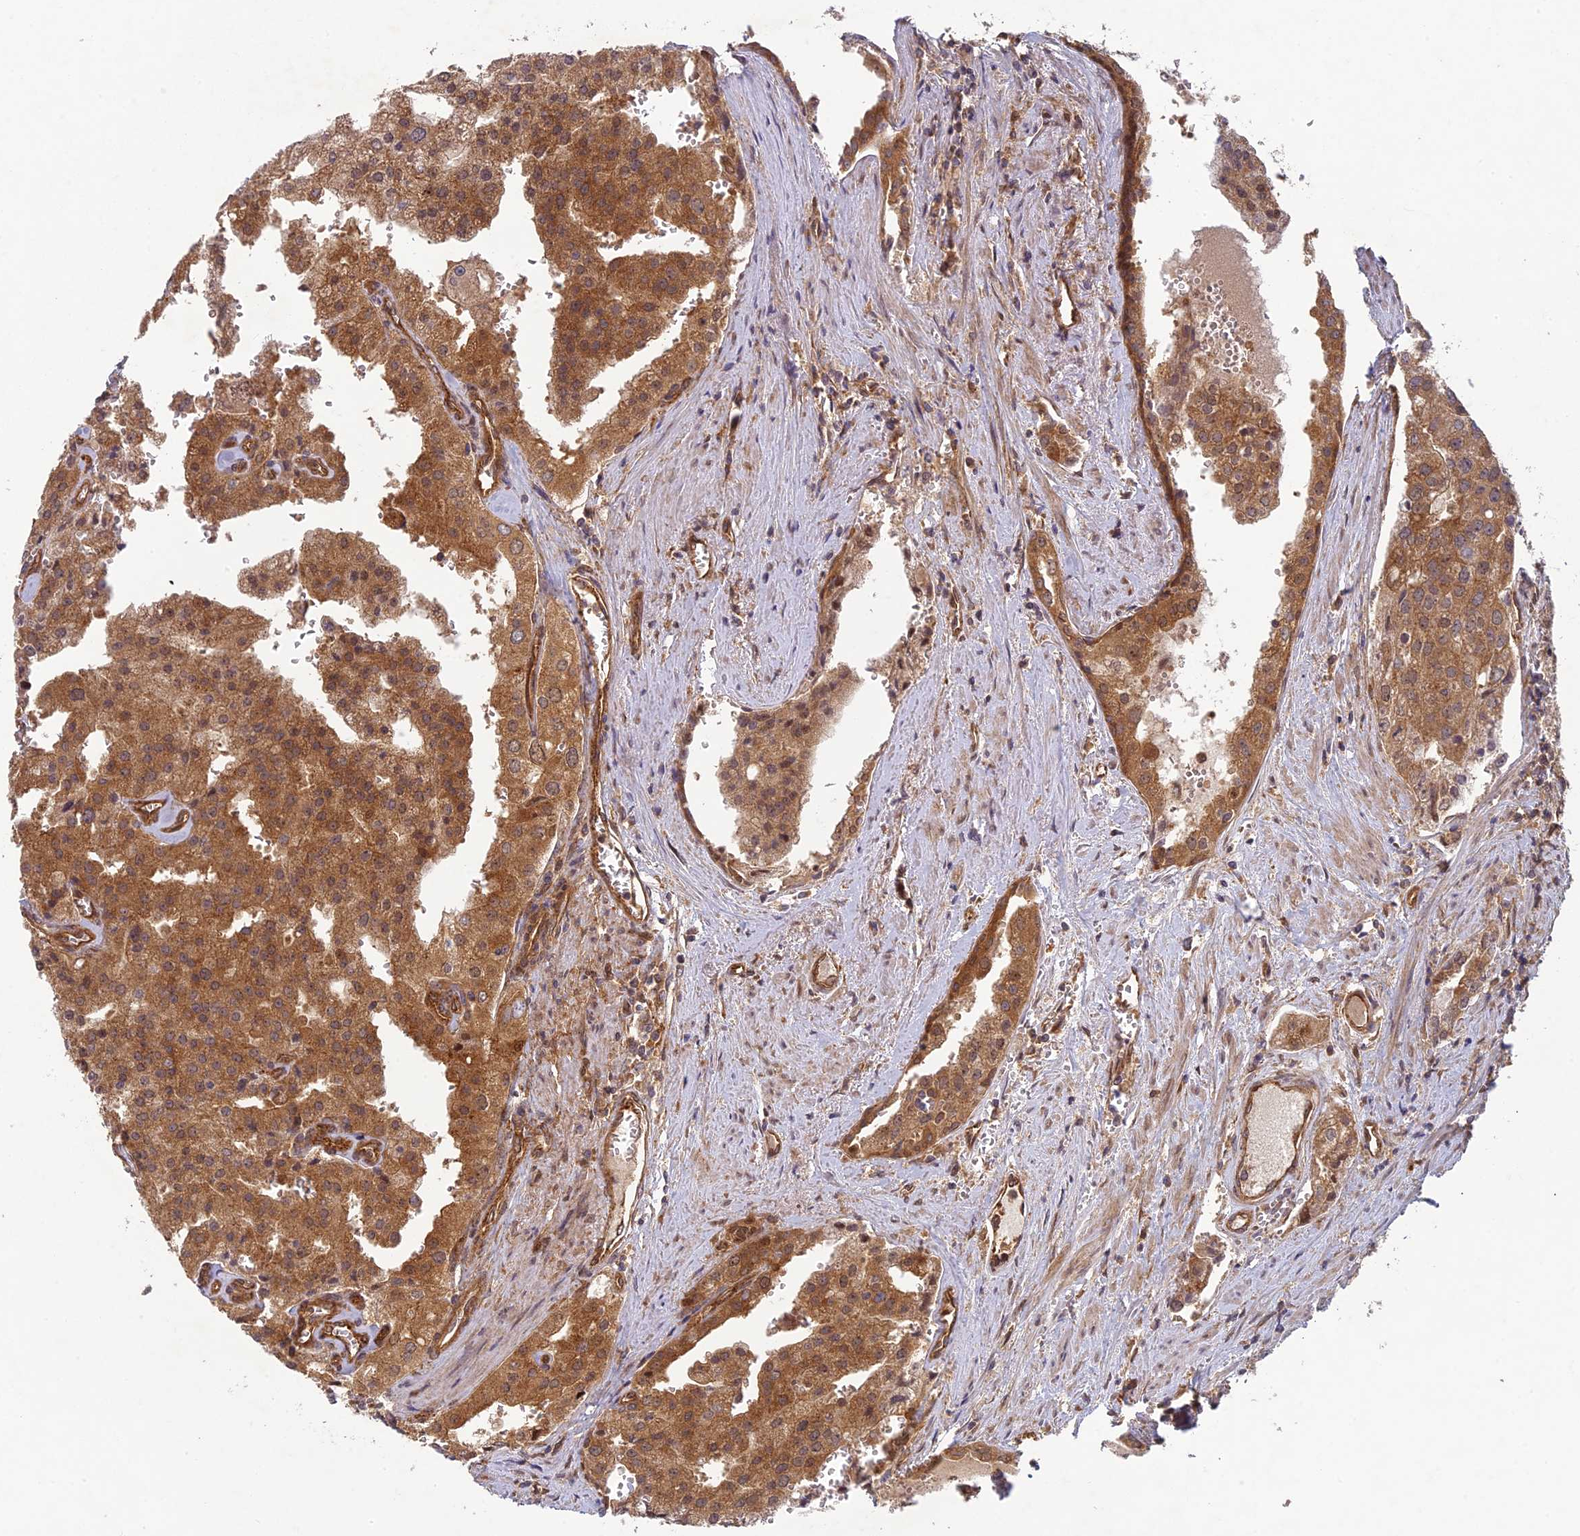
{"staining": {"intensity": "strong", "quantity": ">75%", "location": "cytoplasmic/membranous"}, "tissue": "prostate cancer", "cell_type": "Tumor cells", "image_type": "cancer", "snomed": [{"axis": "morphology", "description": "Adenocarcinoma, High grade"}, {"axis": "topography", "description": "Prostate"}], "caption": "Immunohistochemistry histopathology image of human prostate cancer stained for a protein (brown), which reveals high levels of strong cytoplasmic/membranous staining in about >75% of tumor cells.", "gene": "TCF25", "patient": {"sex": "male", "age": 68}}